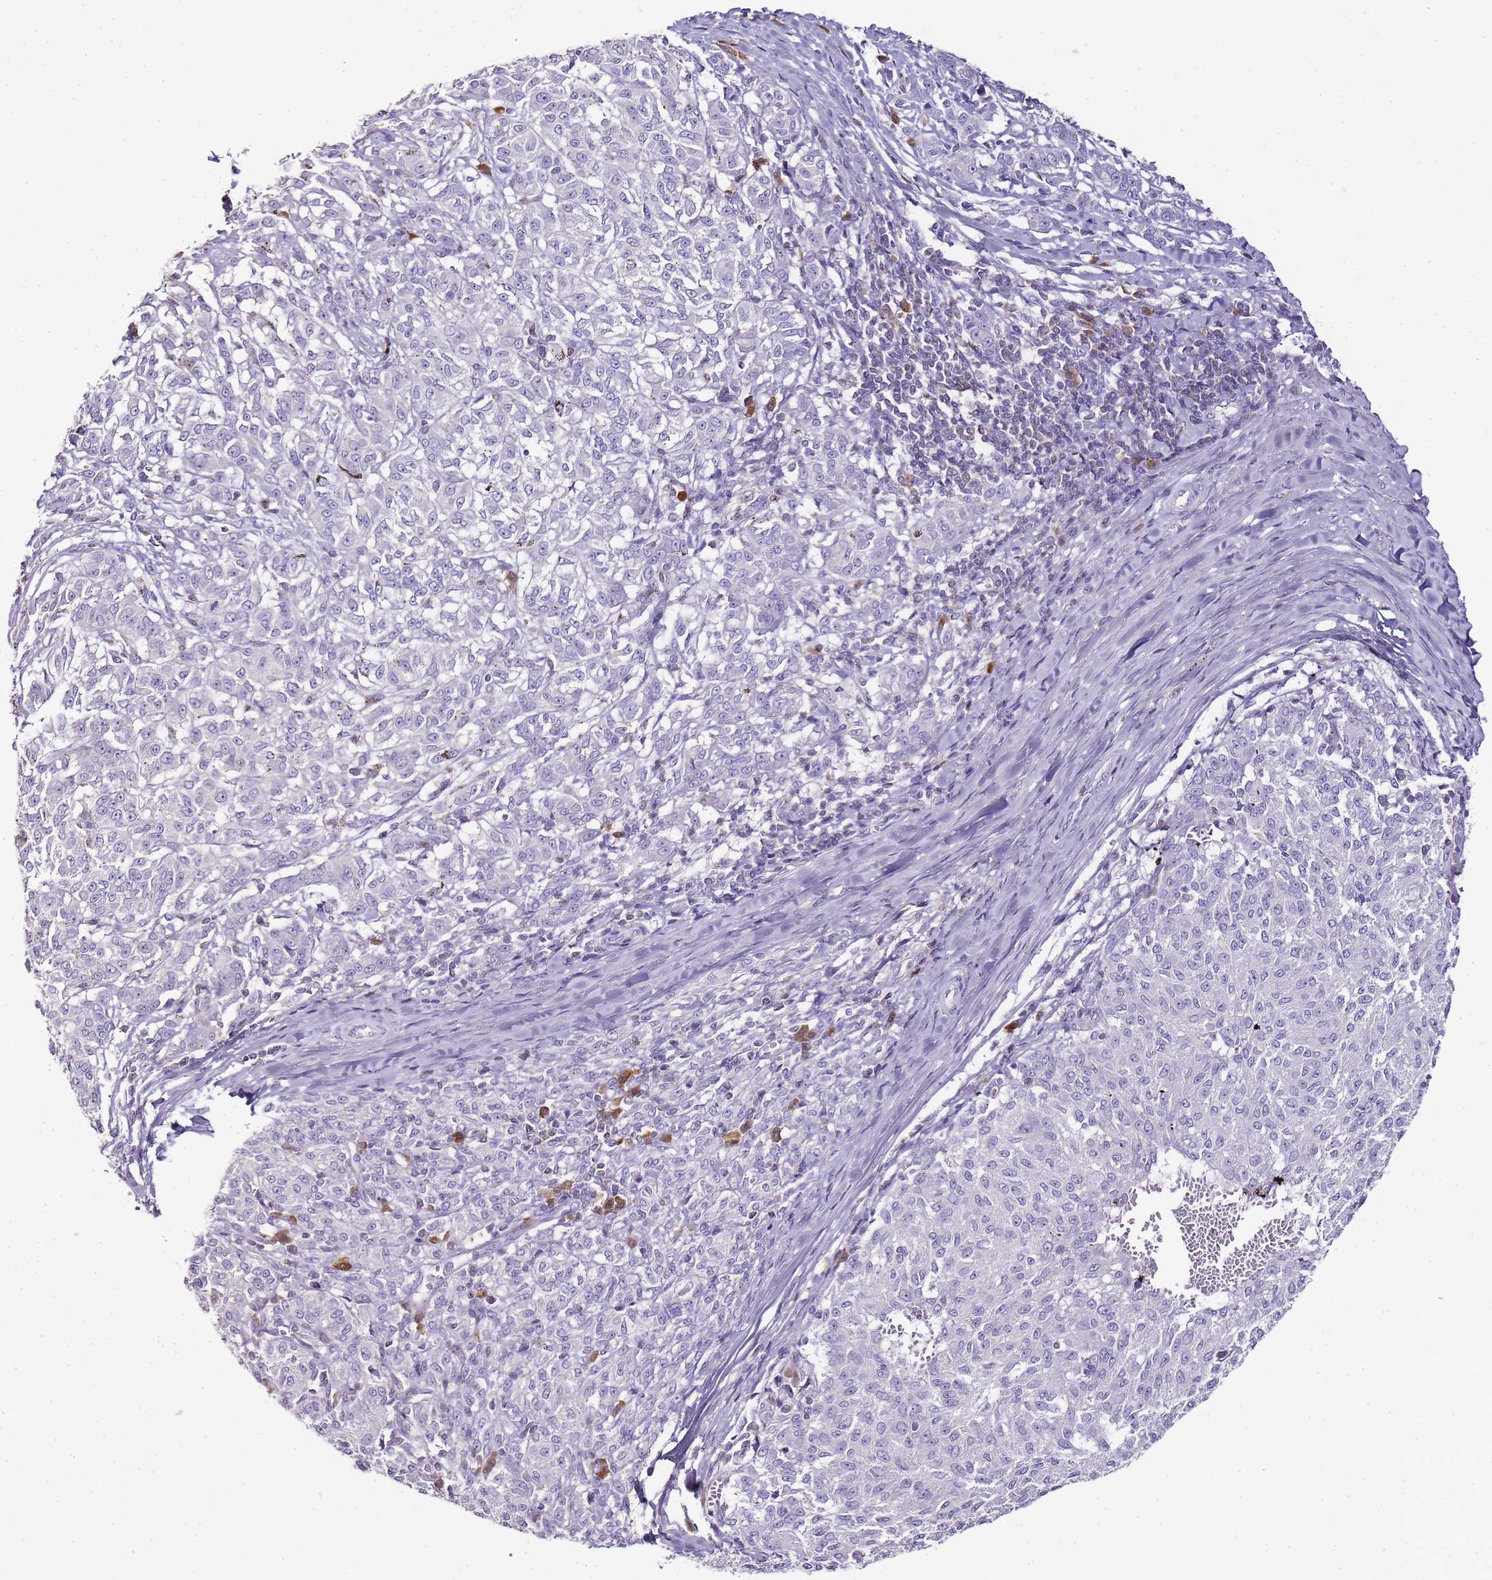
{"staining": {"intensity": "negative", "quantity": "none", "location": "none"}, "tissue": "melanoma", "cell_type": "Tumor cells", "image_type": "cancer", "snomed": [{"axis": "morphology", "description": "Malignant melanoma, NOS"}, {"axis": "topography", "description": "Skin"}], "caption": "Histopathology image shows no significant protein staining in tumor cells of malignant melanoma.", "gene": "ZBP1", "patient": {"sex": "female", "age": 72}}